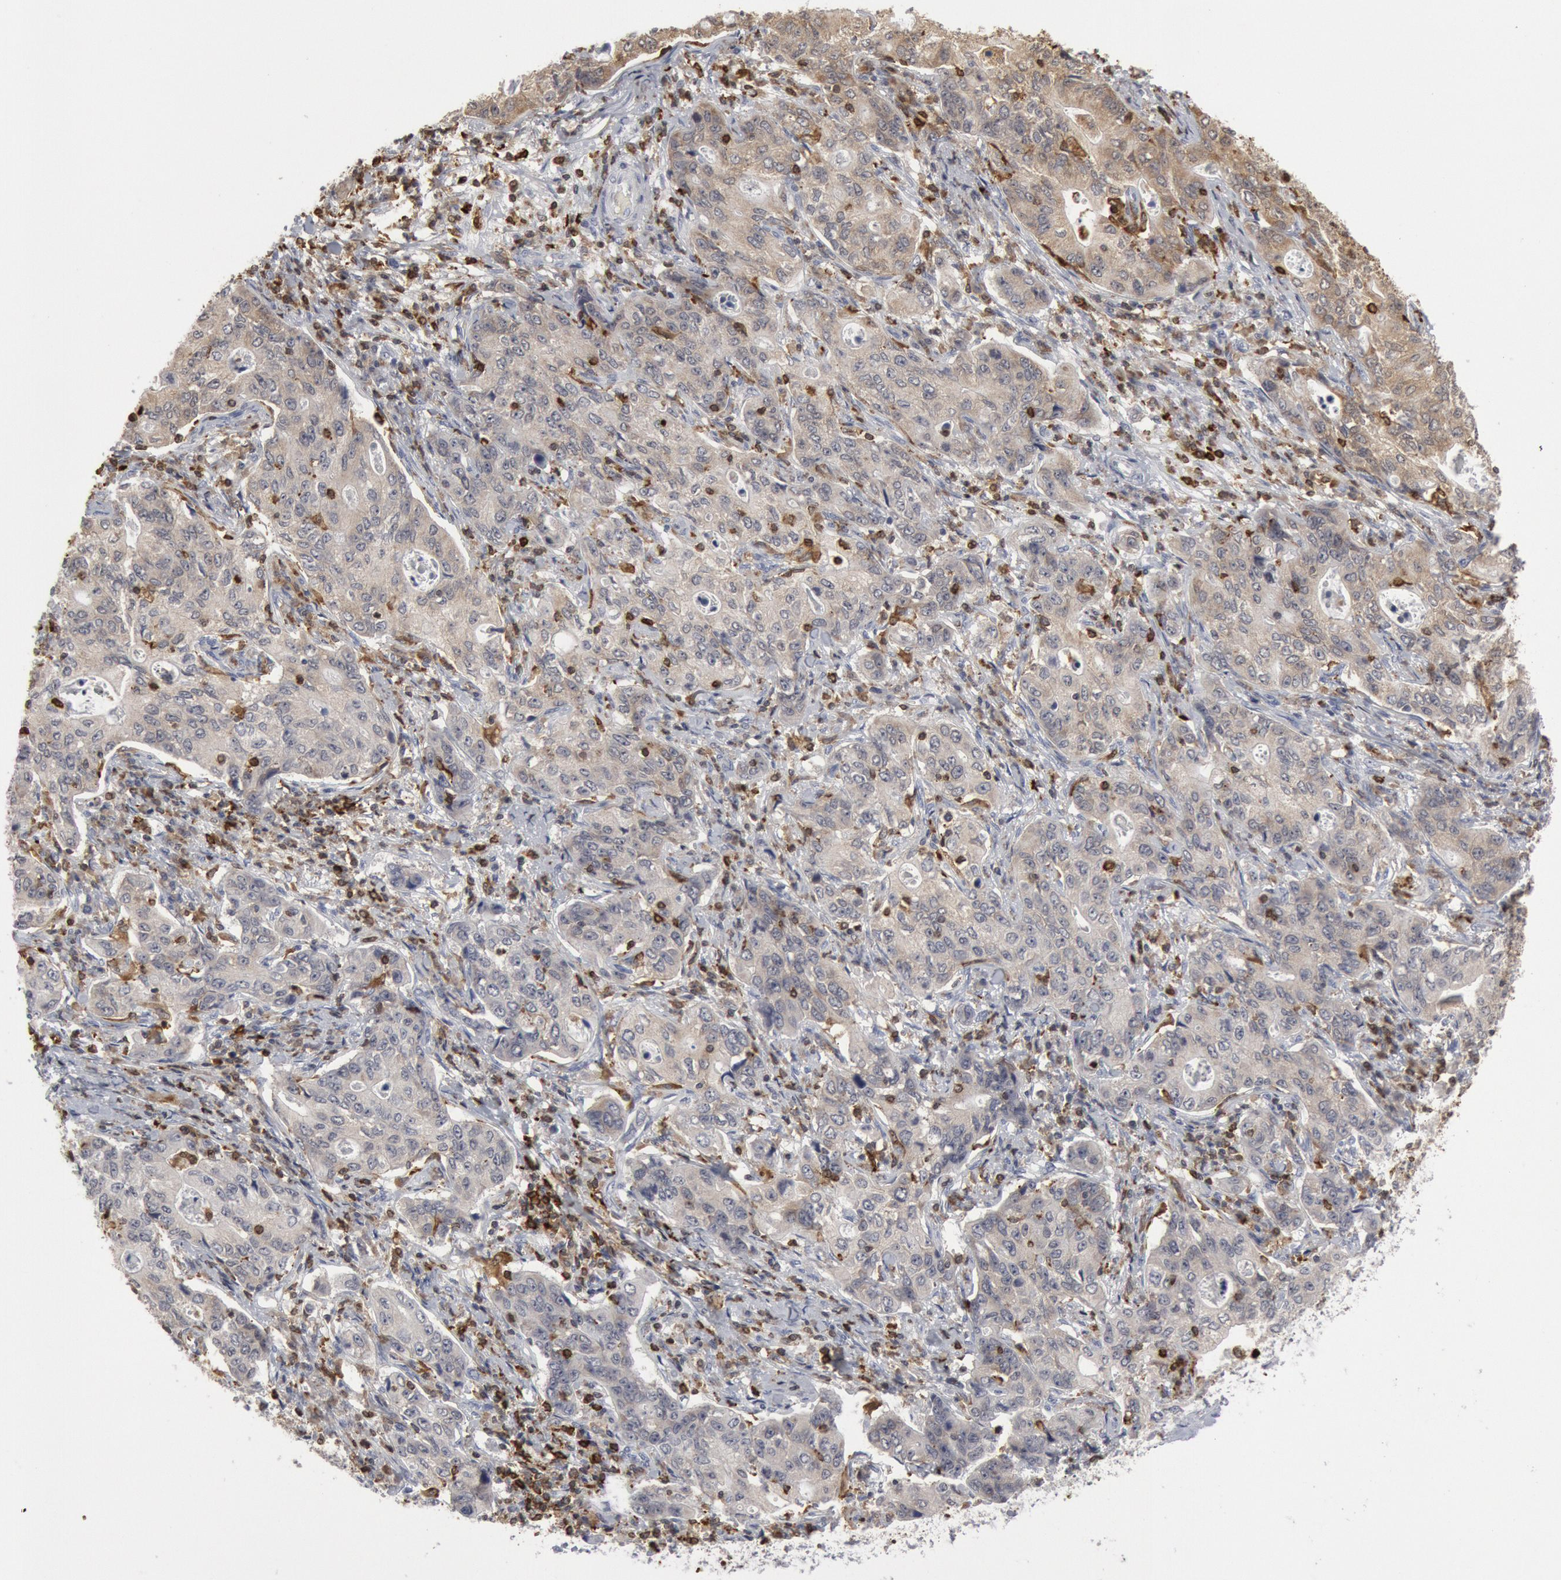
{"staining": {"intensity": "weak", "quantity": ">75%", "location": "cytoplasmic/membranous,nuclear"}, "tissue": "stomach cancer", "cell_type": "Tumor cells", "image_type": "cancer", "snomed": [{"axis": "morphology", "description": "Adenocarcinoma, NOS"}, {"axis": "topography", "description": "Esophagus"}, {"axis": "topography", "description": "Stomach"}], "caption": "A histopathology image of human stomach cancer stained for a protein shows weak cytoplasmic/membranous and nuclear brown staining in tumor cells.", "gene": "PTPN6", "patient": {"sex": "male", "age": 74}}